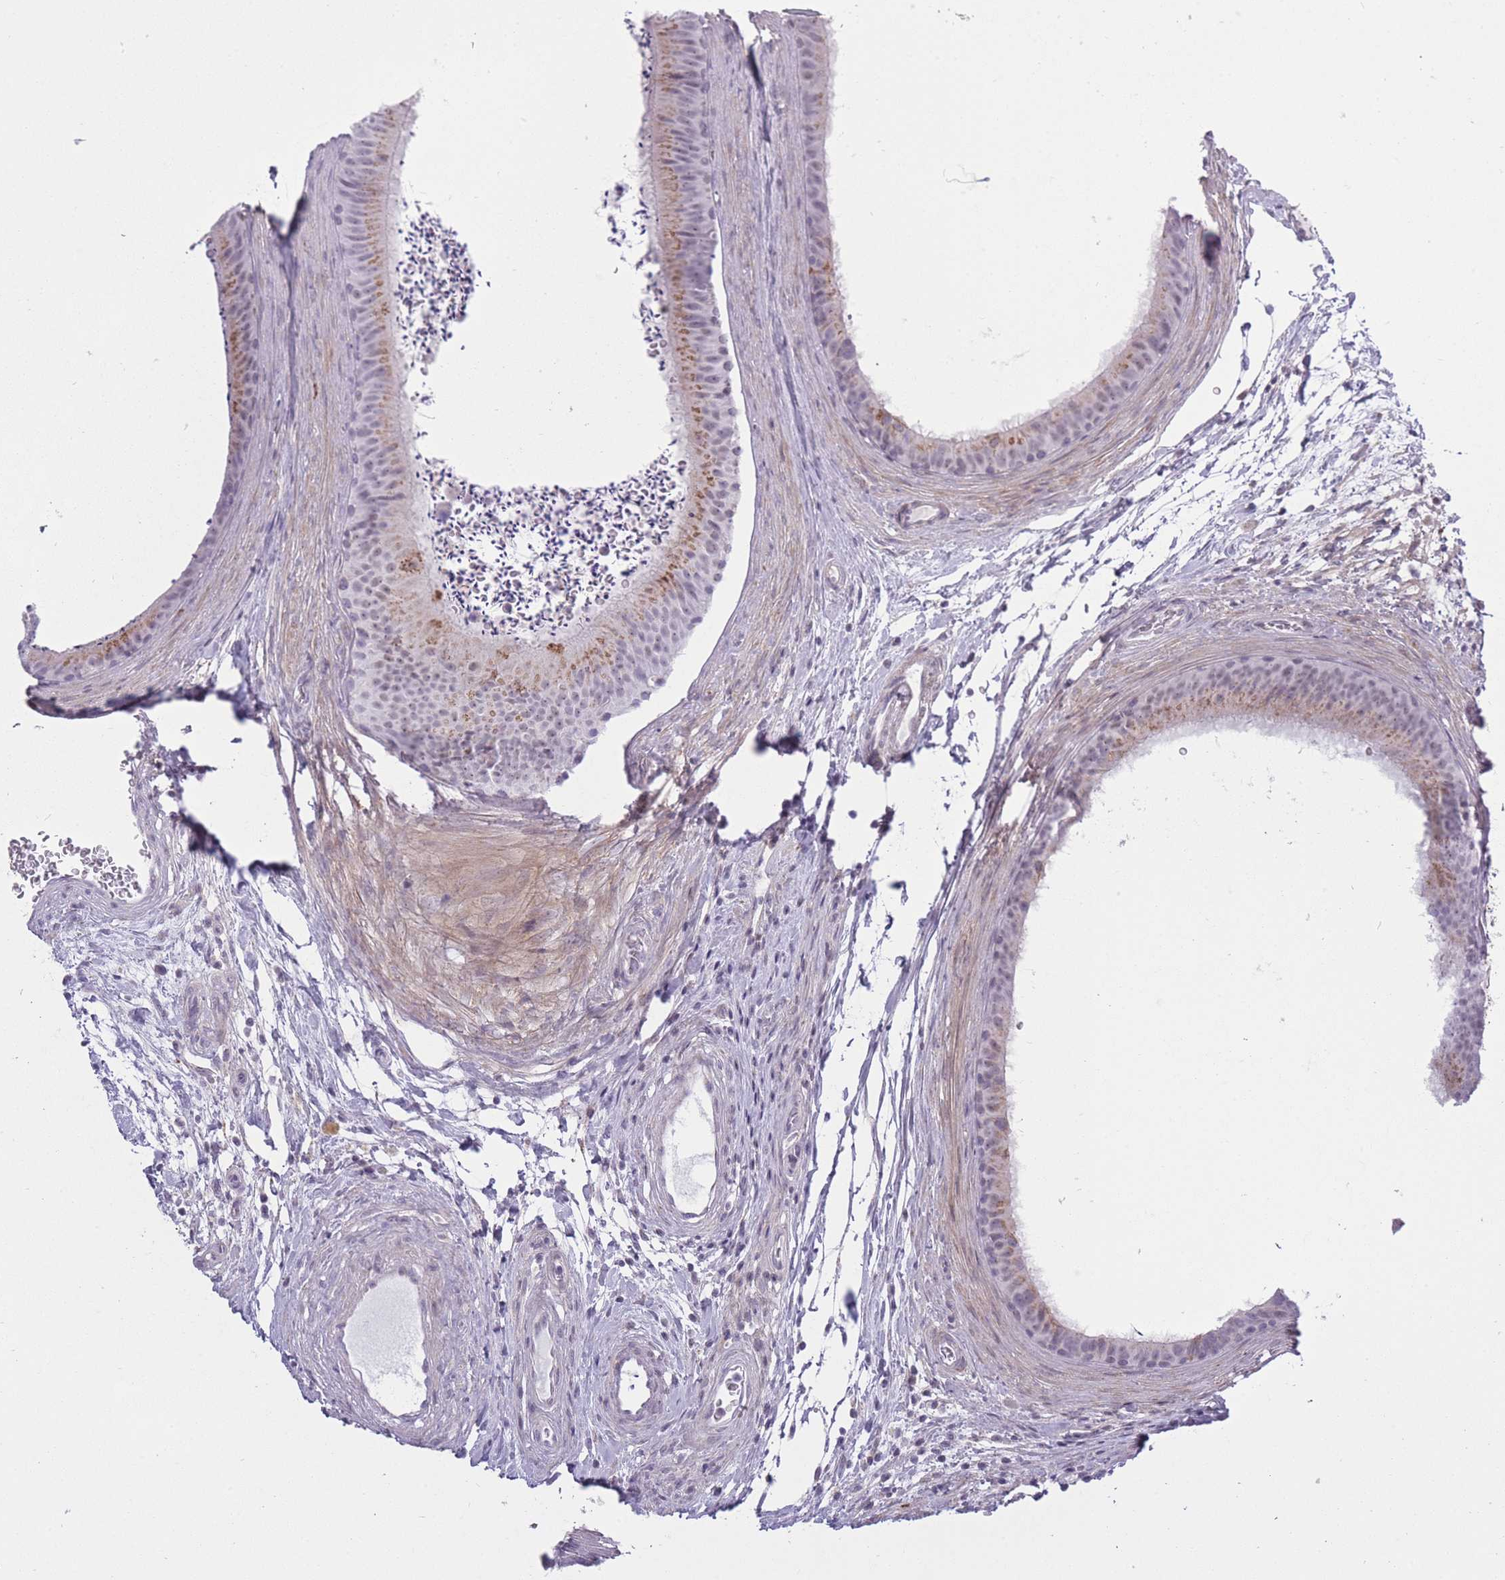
{"staining": {"intensity": "moderate", "quantity": "25%-75%", "location": "cytoplasmic/membranous"}, "tissue": "epididymis", "cell_type": "Glandular cells", "image_type": "normal", "snomed": [{"axis": "morphology", "description": "Normal tissue, NOS"}, {"axis": "topography", "description": "Testis"}, {"axis": "topography", "description": "Epididymis"}], "caption": "IHC micrograph of benign human epididymis stained for a protein (brown), which exhibits medium levels of moderate cytoplasmic/membranous staining in about 25%-75% of glandular cells.", "gene": "ZBTB24", "patient": {"sex": "male", "age": 41}}